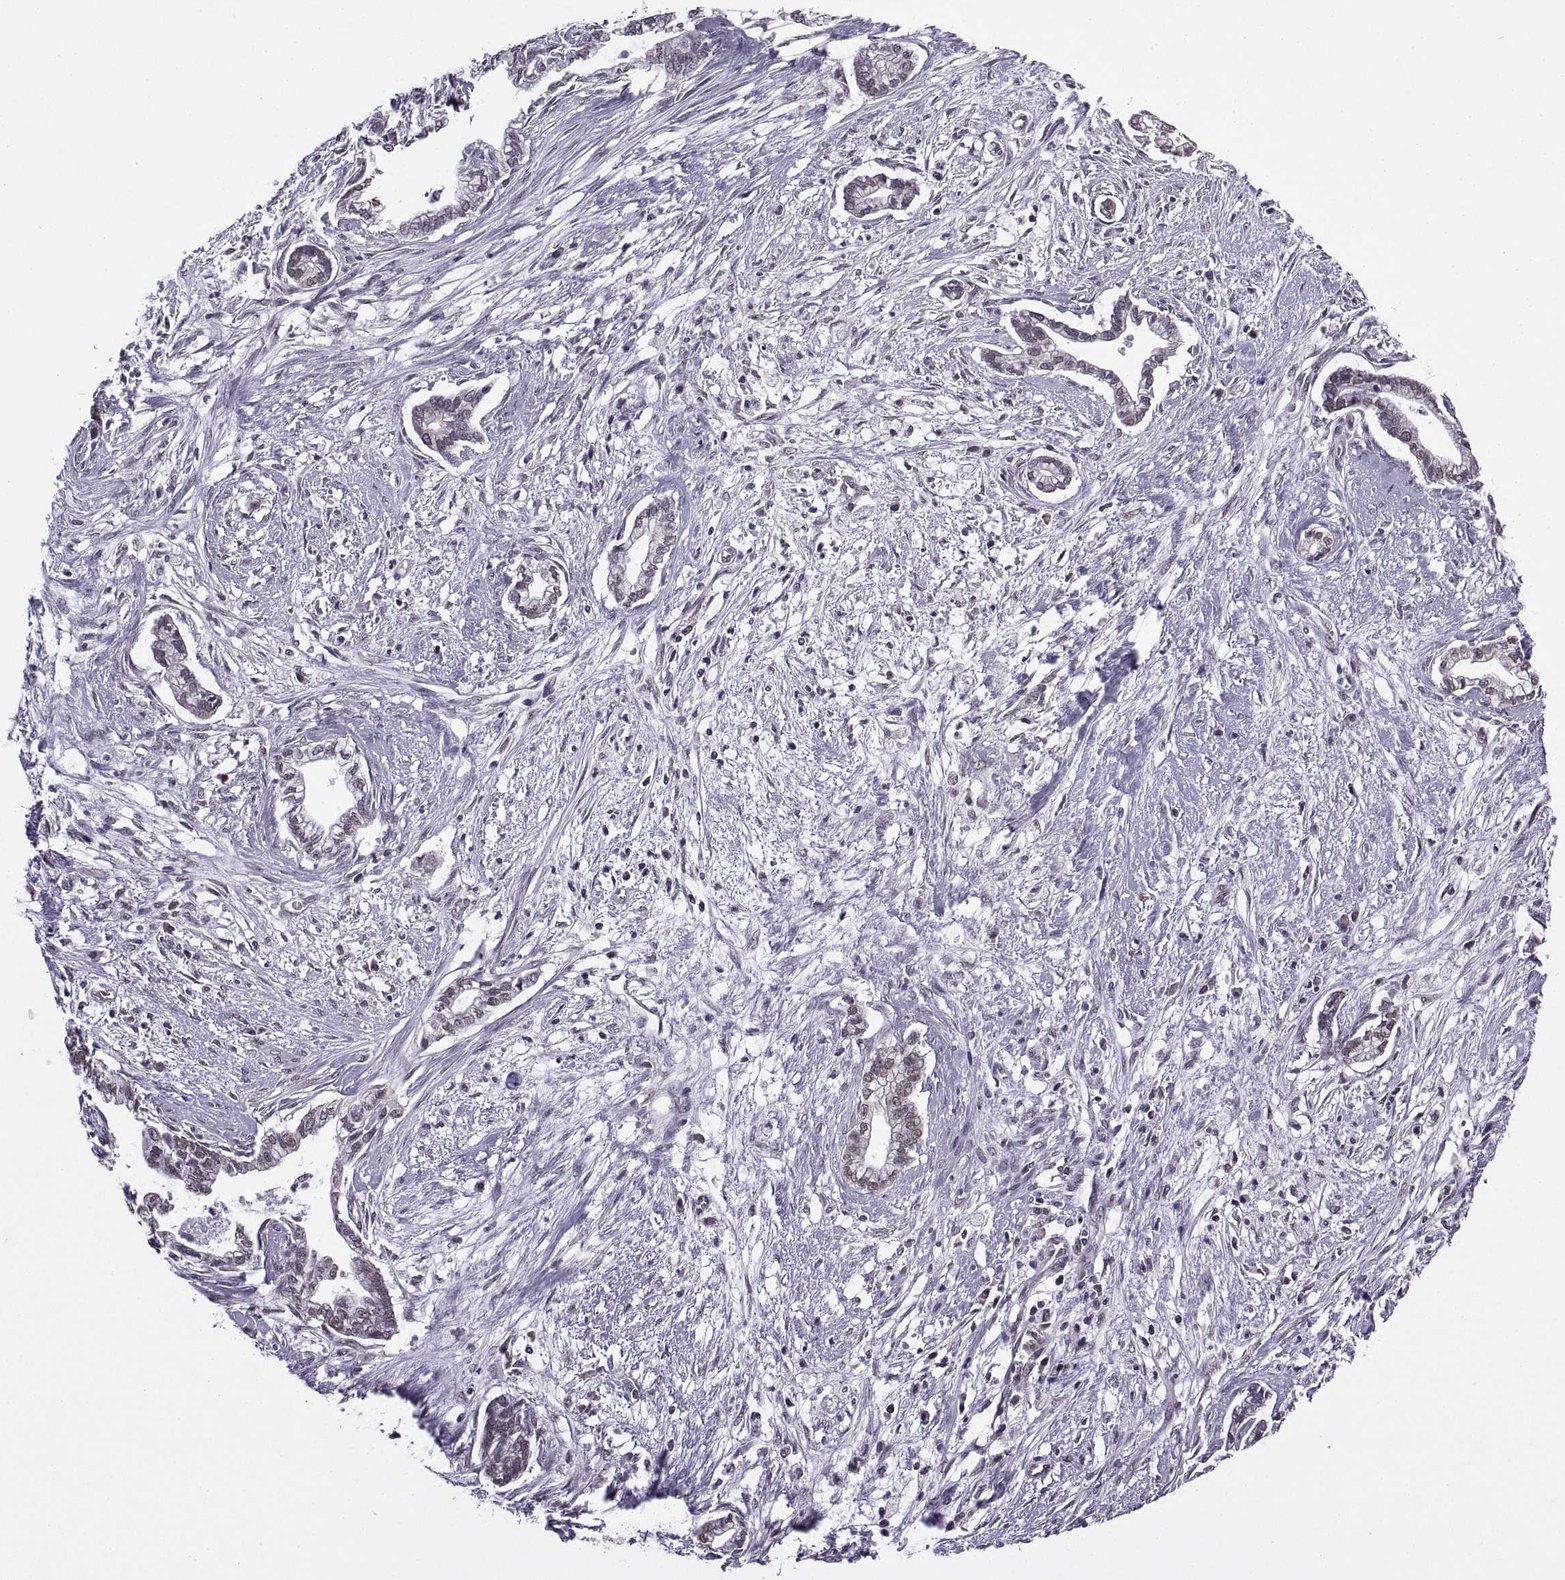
{"staining": {"intensity": "weak", "quantity": "25%-75%", "location": "nuclear"}, "tissue": "cervical cancer", "cell_type": "Tumor cells", "image_type": "cancer", "snomed": [{"axis": "morphology", "description": "Adenocarcinoma, NOS"}, {"axis": "topography", "description": "Cervix"}], "caption": "Immunohistochemical staining of human cervical adenocarcinoma reveals low levels of weak nuclear protein staining in approximately 25%-75% of tumor cells.", "gene": "INTS3", "patient": {"sex": "female", "age": 62}}